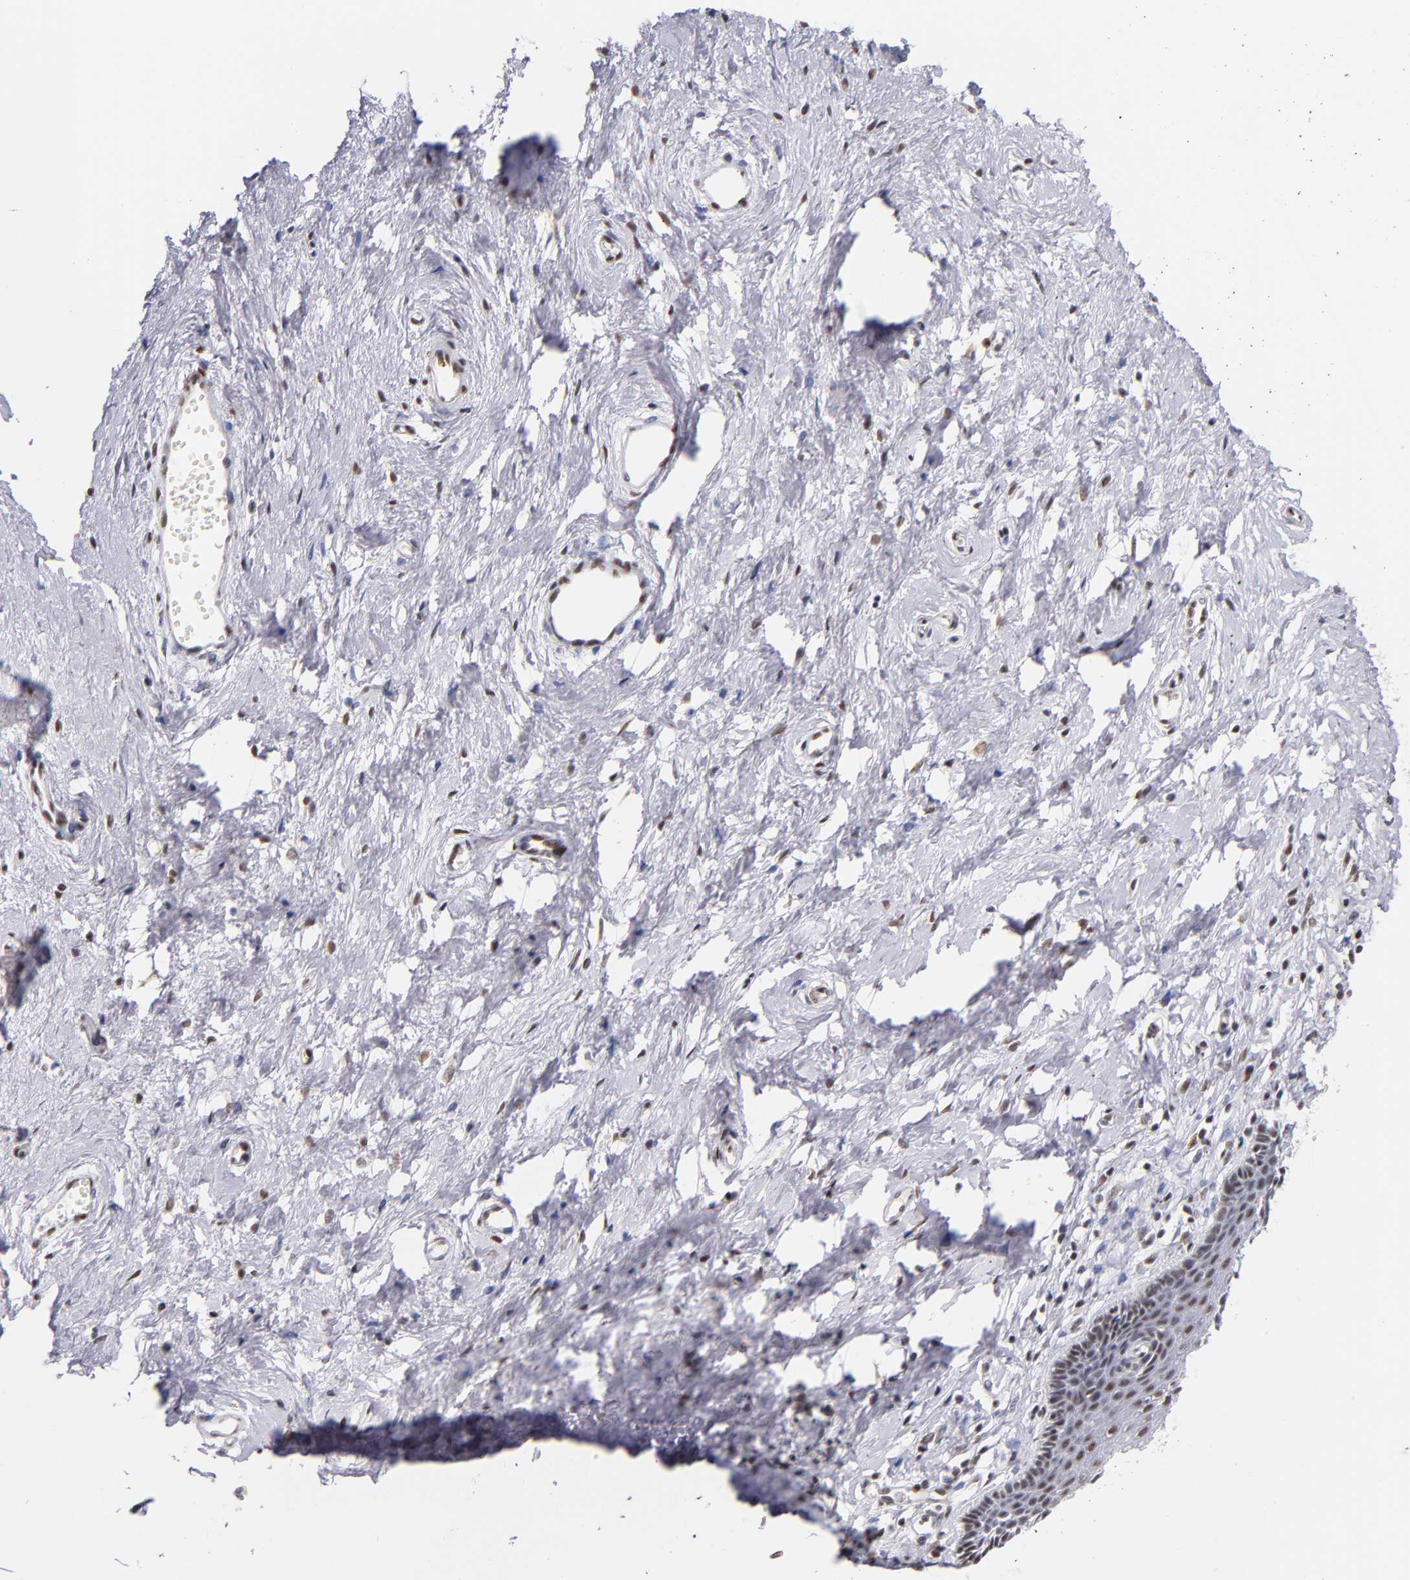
{"staining": {"intensity": "weak", "quantity": "<25%", "location": "cytoplasmic/membranous,nuclear"}, "tissue": "cervix", "cell_type": "Glandular cells", "image_type": "normal", "snomed": [{"axis": "morphology", "description": "Normal tissue, NOS"}, {"axis": "topography", "description": "Cervix"}], "caption": "An IHC micrograph of unremarkable cervix is shown. There is no staining in glandular cells of cervix. (Brightfield microscopy of DAB IHC at high magnification).", "gene": "SRF", "patient": {"sex": "female", "age": 39}}